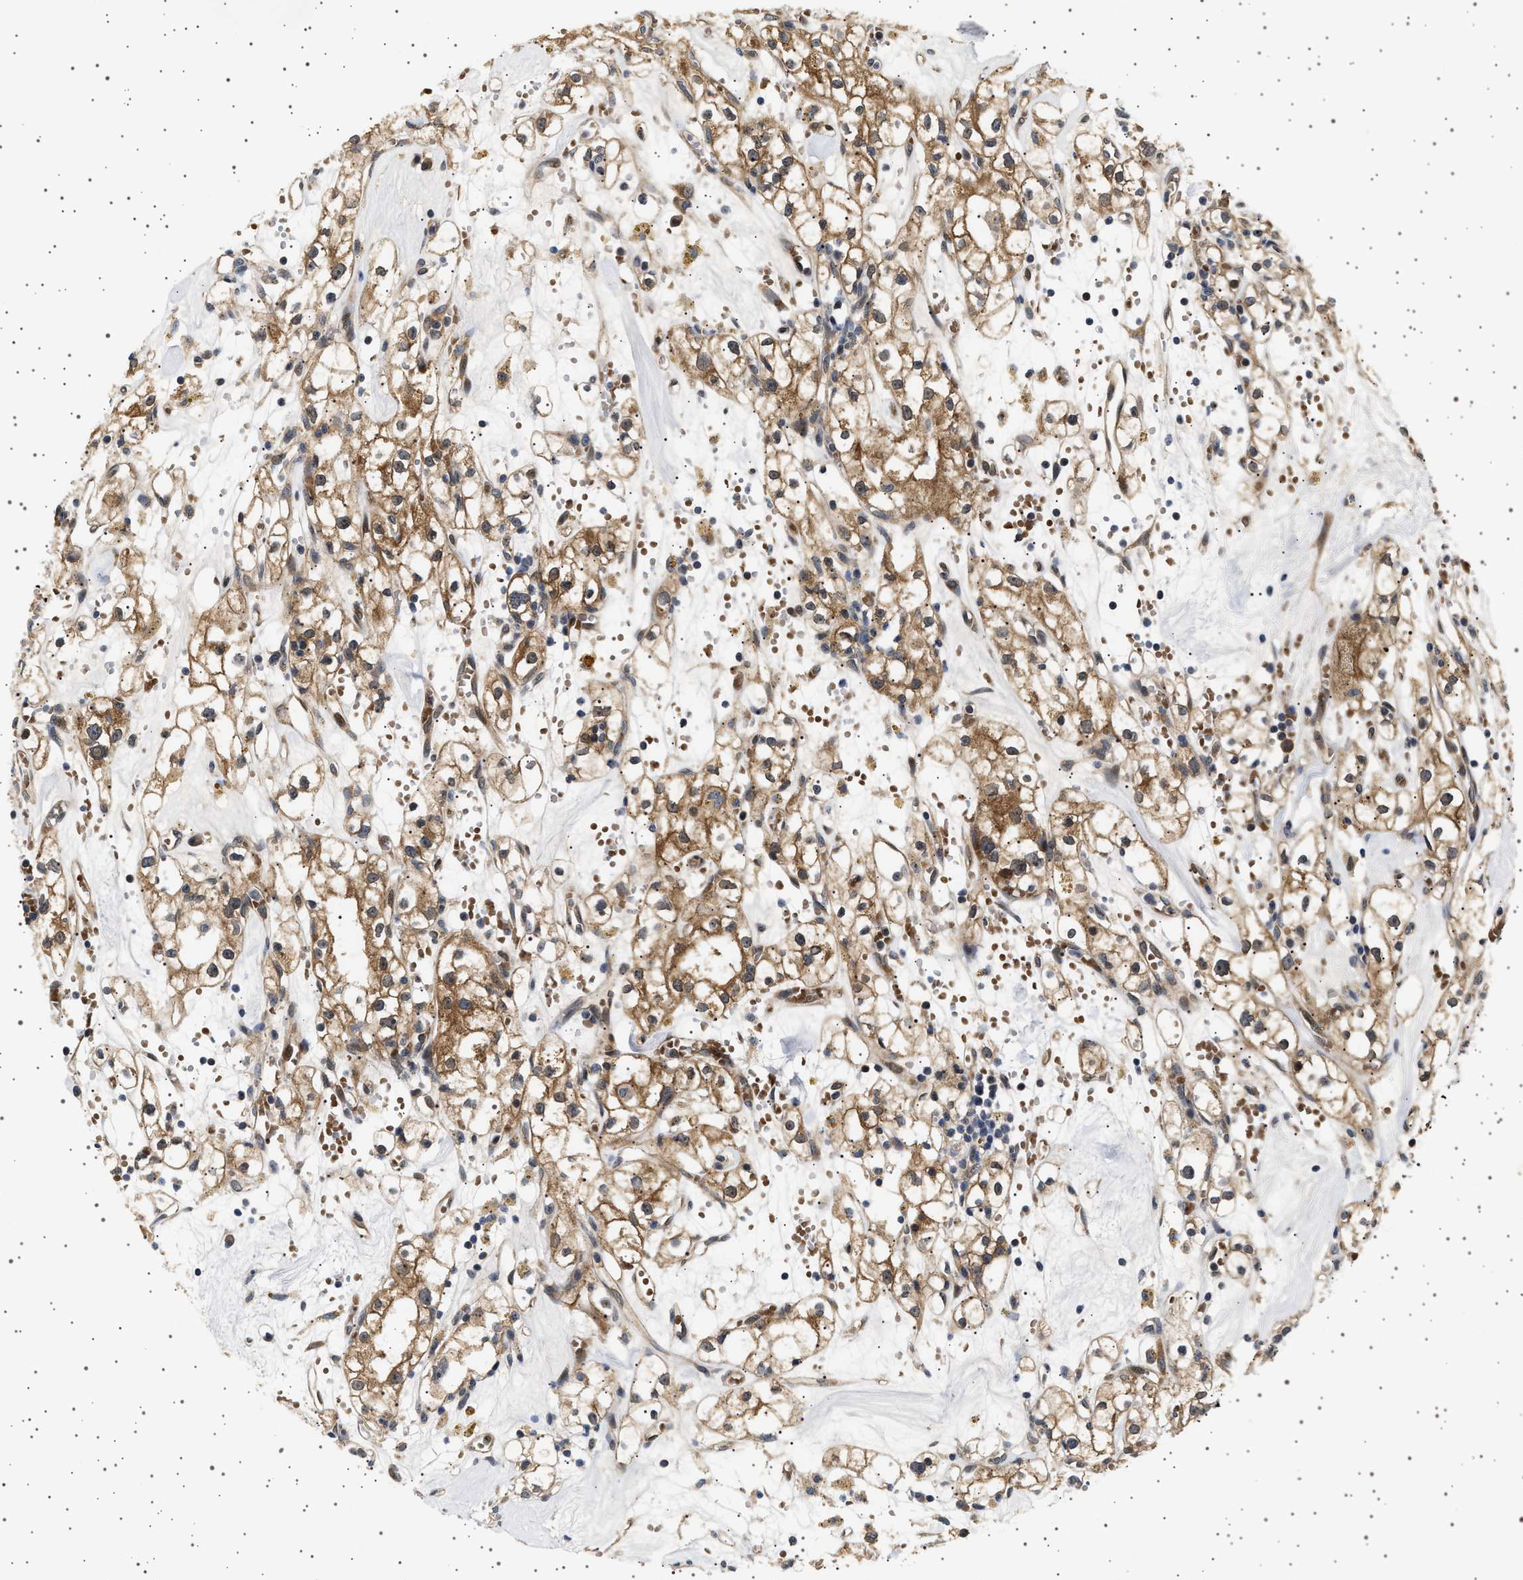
{"staining": {"intensity": "moderate", "quantity": ">75%", "location": "cytoplasmic/membranous"}, "tissue": "renal cancer", "cell_type": "Tumor cells", "image_type": "cancer", "snomed": [{"axis": "morphology", "description": "Adenocarcinoma, NOS"}, {"axis": "topography", "description": "Kidney"}], "caption": "Protein expression analysis of adenocarcinoma (renal) demonstrates moderate cytoplasmic/membranous positivity in approximately >75% of tumor cells.", "gene": "BAG3", "patient": {"sex": "male", "age": 56}}